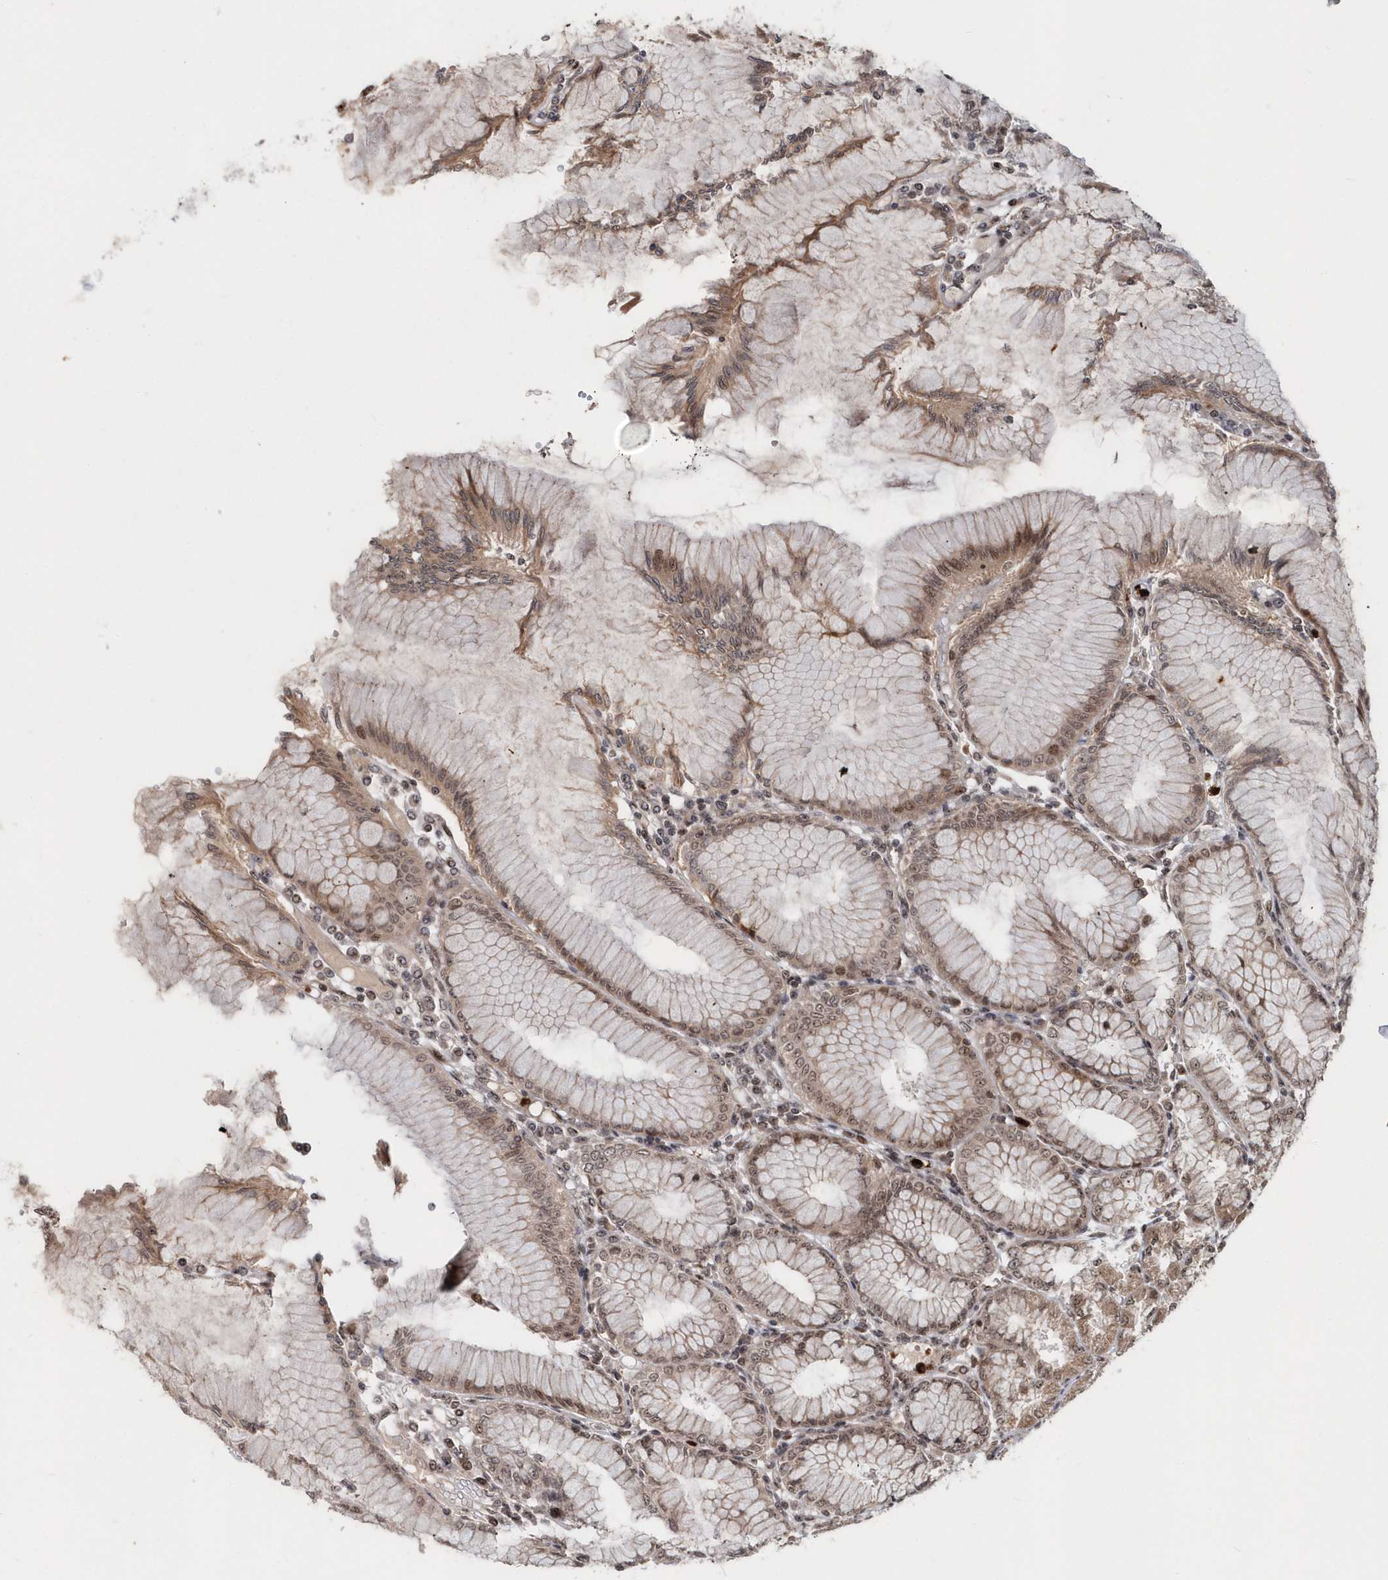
{"staining": {"intensity": "strong", "quantity": "25%-75%", "location": "cytoplasmic/membranous,nuclear"}, "tissue": "stomach", "cell_type": "Glandular cells", "image_type": "normal", "snomed": [{"axis": "morphology", "description": "Normal tissue, NOS"}, {"axis": "topography", "description": "Stomach"}], "caption": "Immunohistochemical staining of unremarkable stomach reveals strong cytoplasmic/membranous,nuclear protein staining in approximately 25%-75% of glandular cells.", "gene": "SOWAHB", "patient": {"sex": "female", "age": 57}}